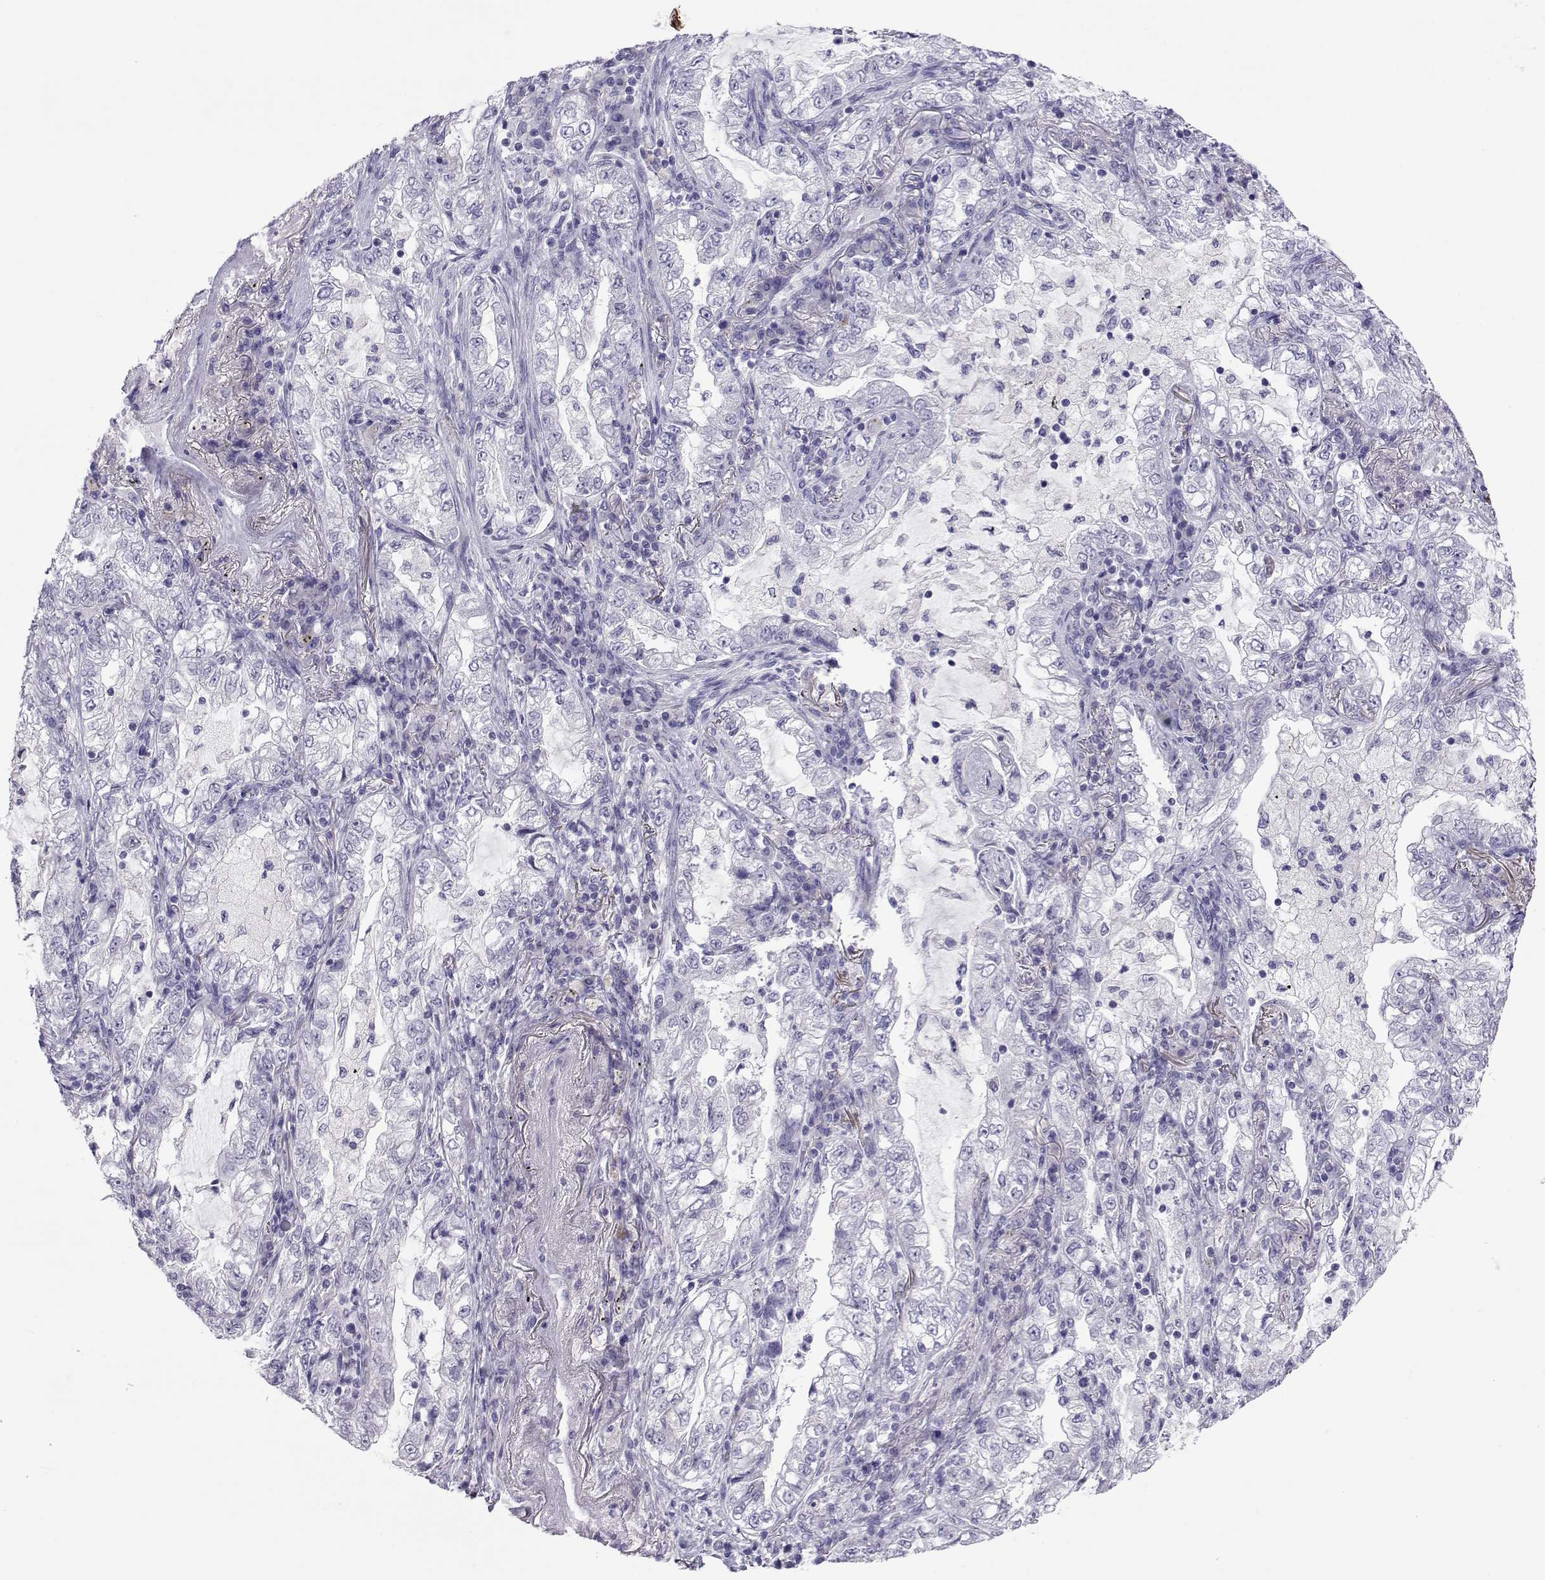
{"staining": {"intensity": "negative", "quantity": "none", "location": "none"}, "tissue": "lung cancer", "cell_type": "Tumor cells", "image_type": "cancer", "snomed": [{"axis": "morphology", "description": "Adenocarcinoma, NOS"}, {"axis": "topography", "description": "Lung"}], "caption": "An IHC micrograph of adenocarcinoma (lung) is shown. There is no staining in tumor cells of adenocarcinoma (lung).", "gene": "COL22A1", "patient": {"sex": "female", "age": 73}}